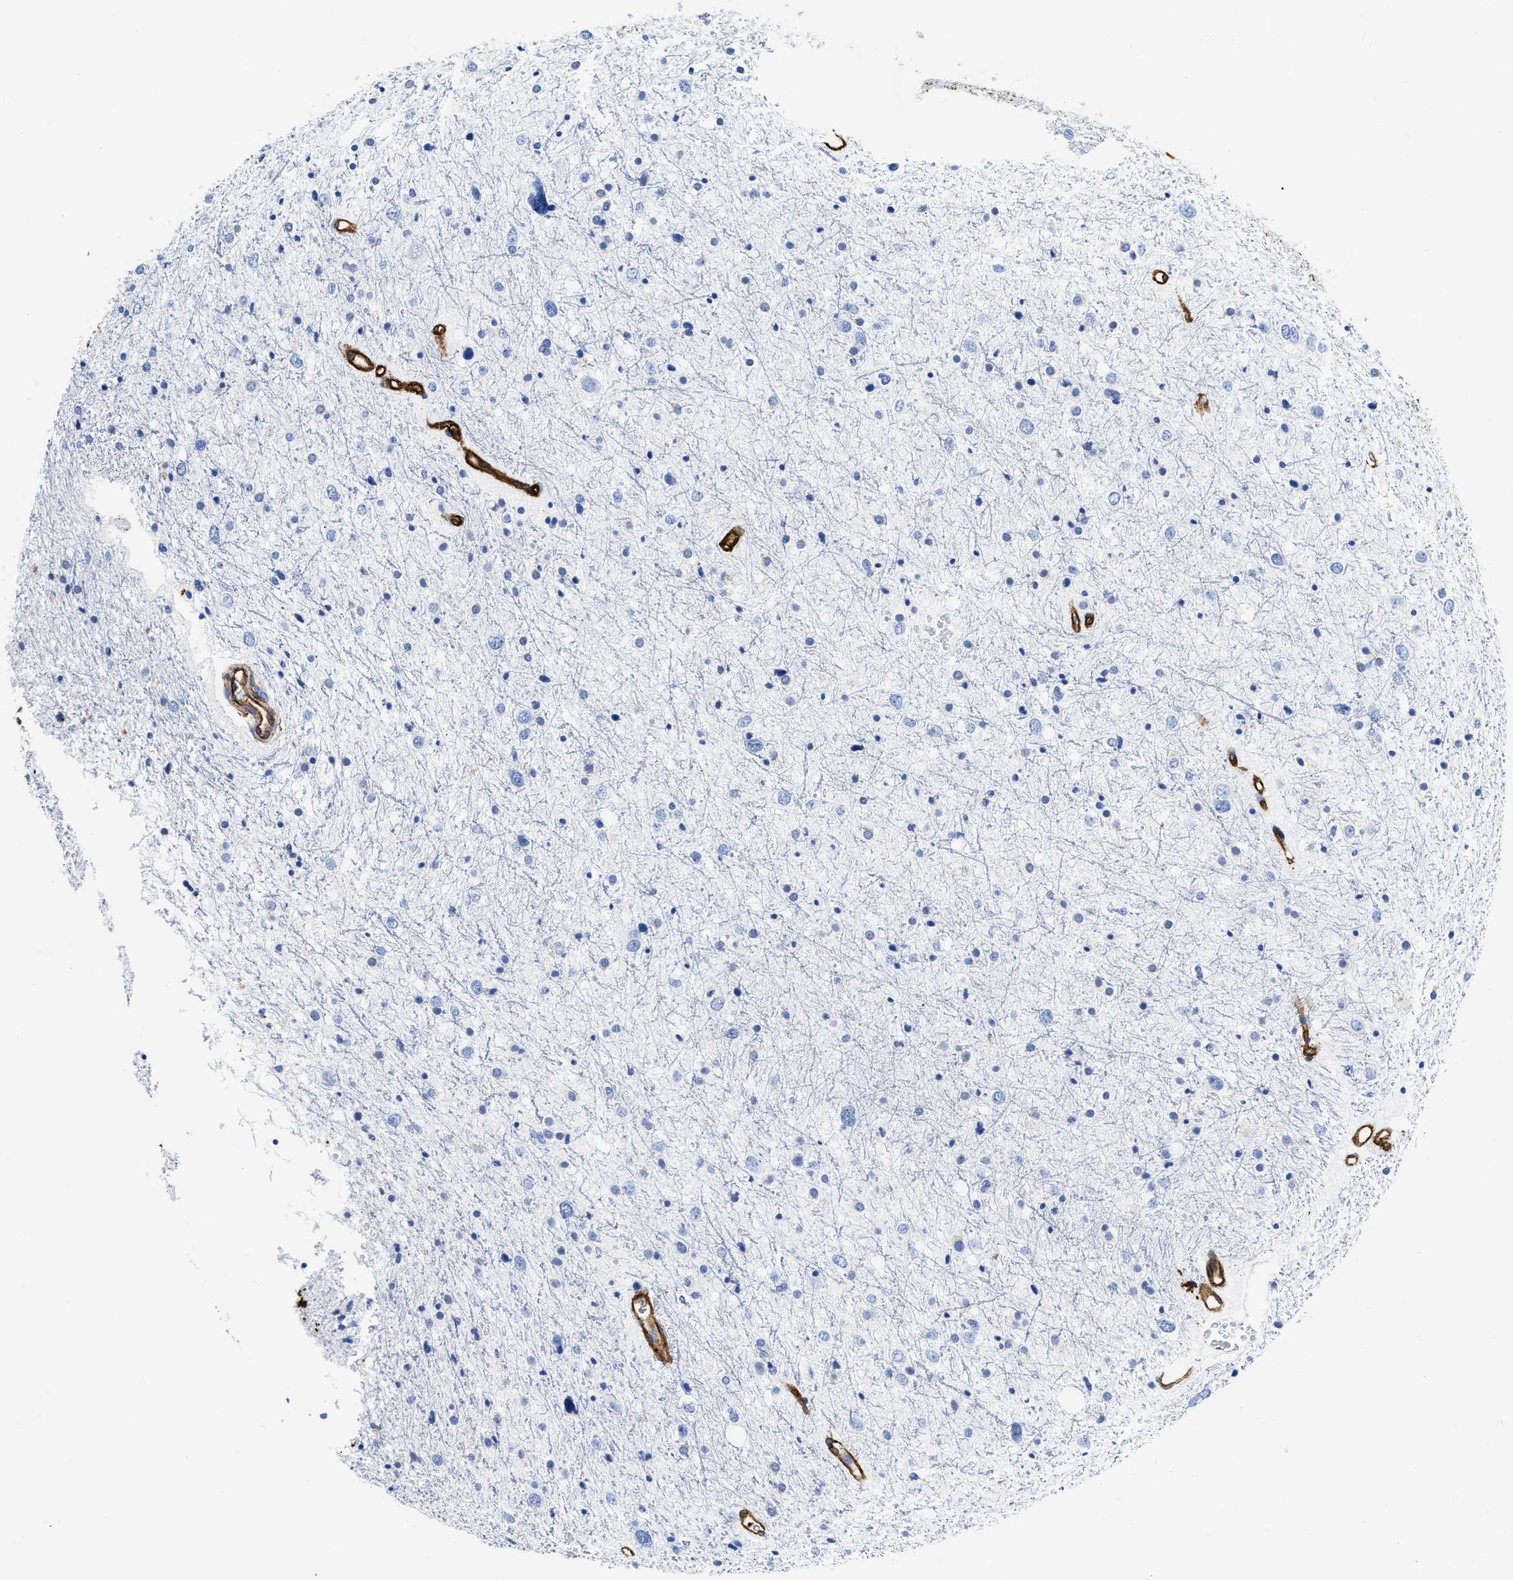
{"staining": {"intensity": "negative", "quantity": "none", "location": "none"}, "tissue": "glioma", "cell_type": "Tumor cells", "image_type": "cancer", "snomed": [{"axis": "morphology", "description": "Glioma, malignant, Low grade"}, {"axis": "topography", "description": "Brain"}], "caption": "Glioma was stained to show a protein in brown. There is no significant expression in tumor cells.", "gene": "TVP23B", "patient": {"sex": "female", "age": 37}}